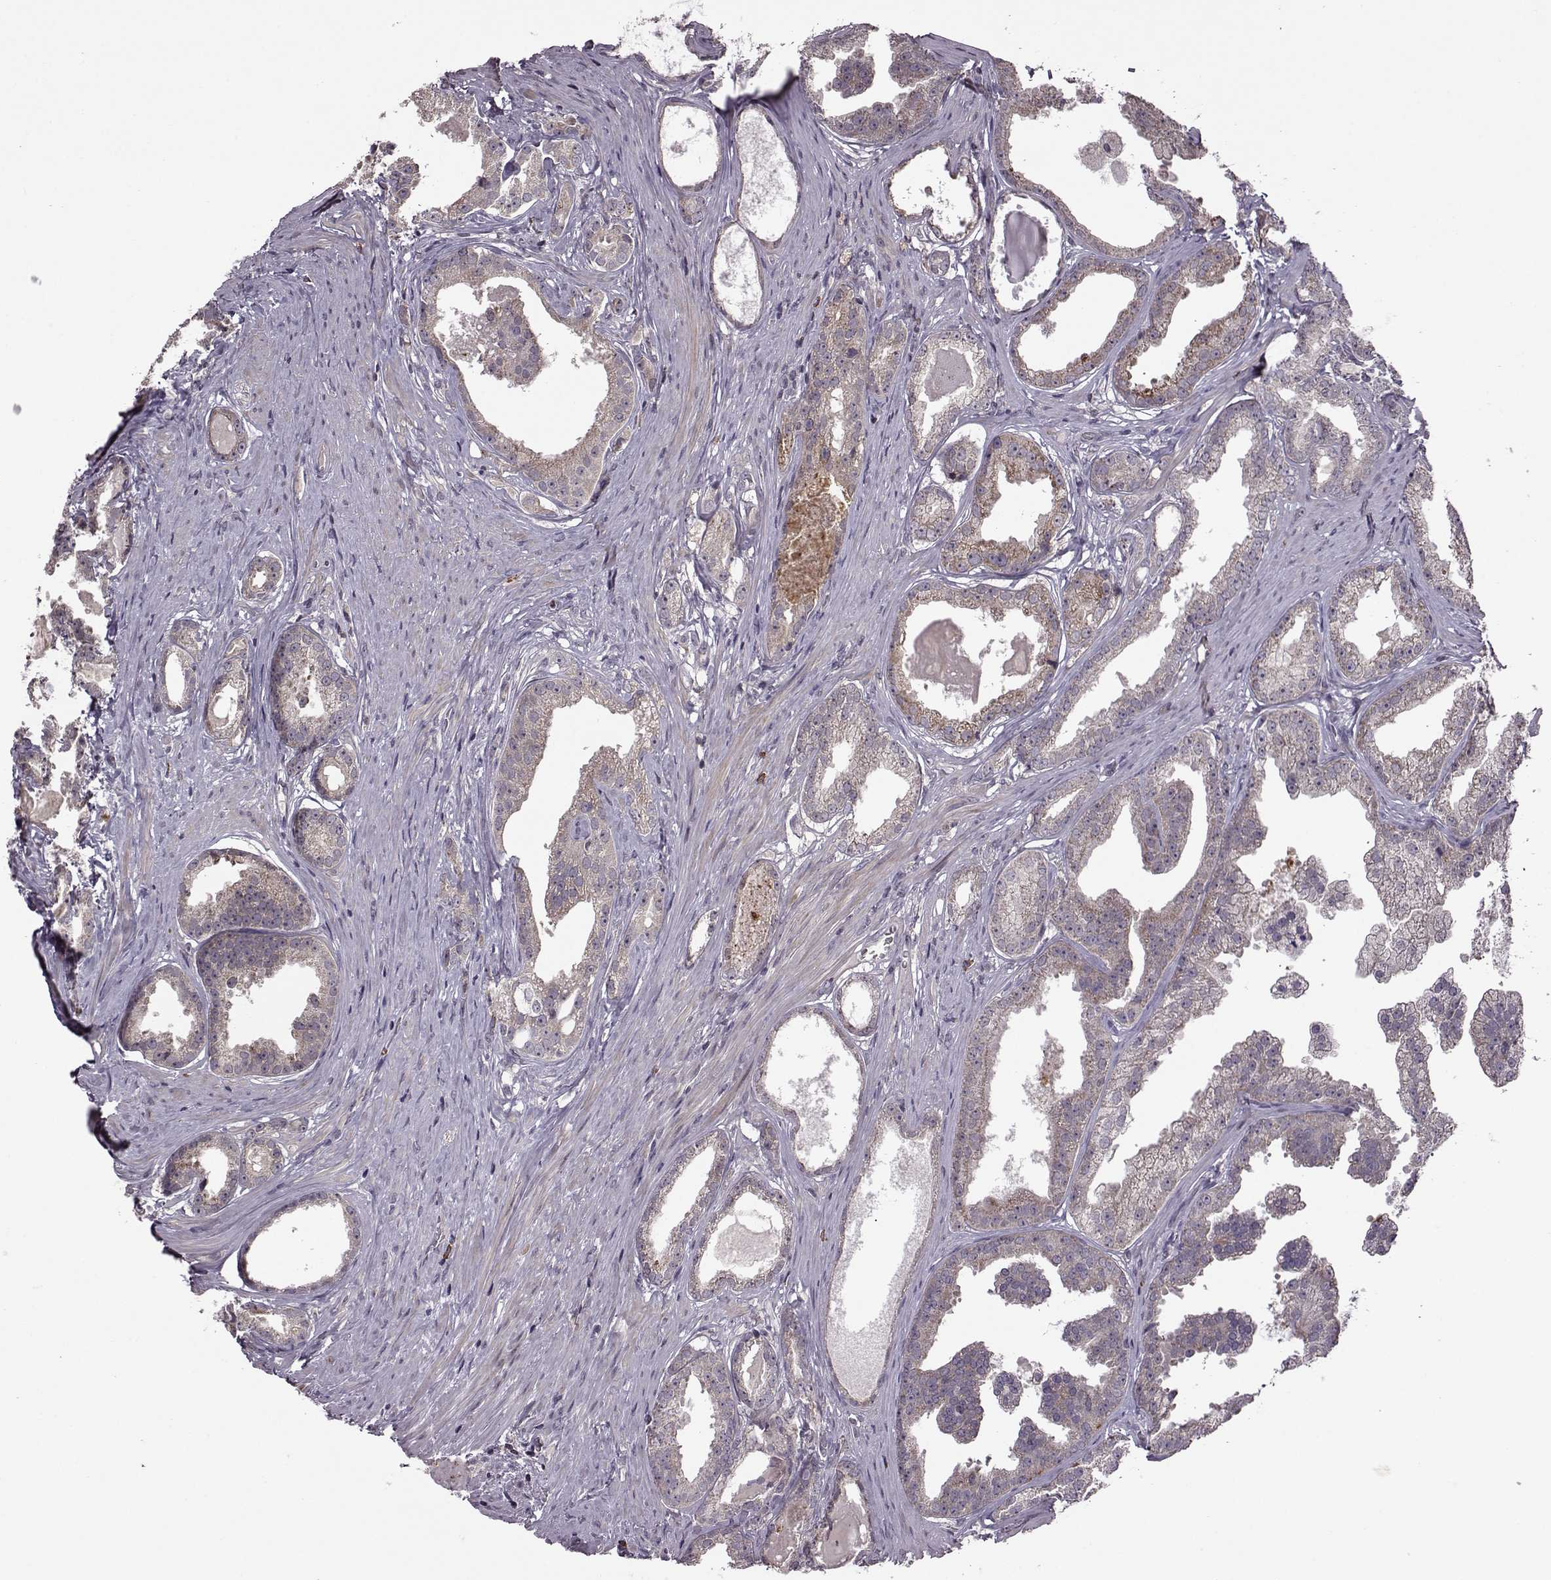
{"staining": {"intensity": "weak", "quantity": "25%-75%", "location": "cytoplasmic/membranous"}, "tissue": "prostate cancer", "cell_type": "Tumor cells", "image_type": "cancer", "snomed": [{"axis": "morphology", "description": "Adenocarcinoma, Low grade"}, {"axis": "topography", "description": "Prostate"}], "caption": "Weak cytoplasmic/membranous expression for a protein is appreciated in about 25%-75% of tumor cells of prostate low-grade adenocarcinoma using immunohistochemistry (IHC).", "gene": "TRMU", "patient": {"sex": "male", "age": 65}}